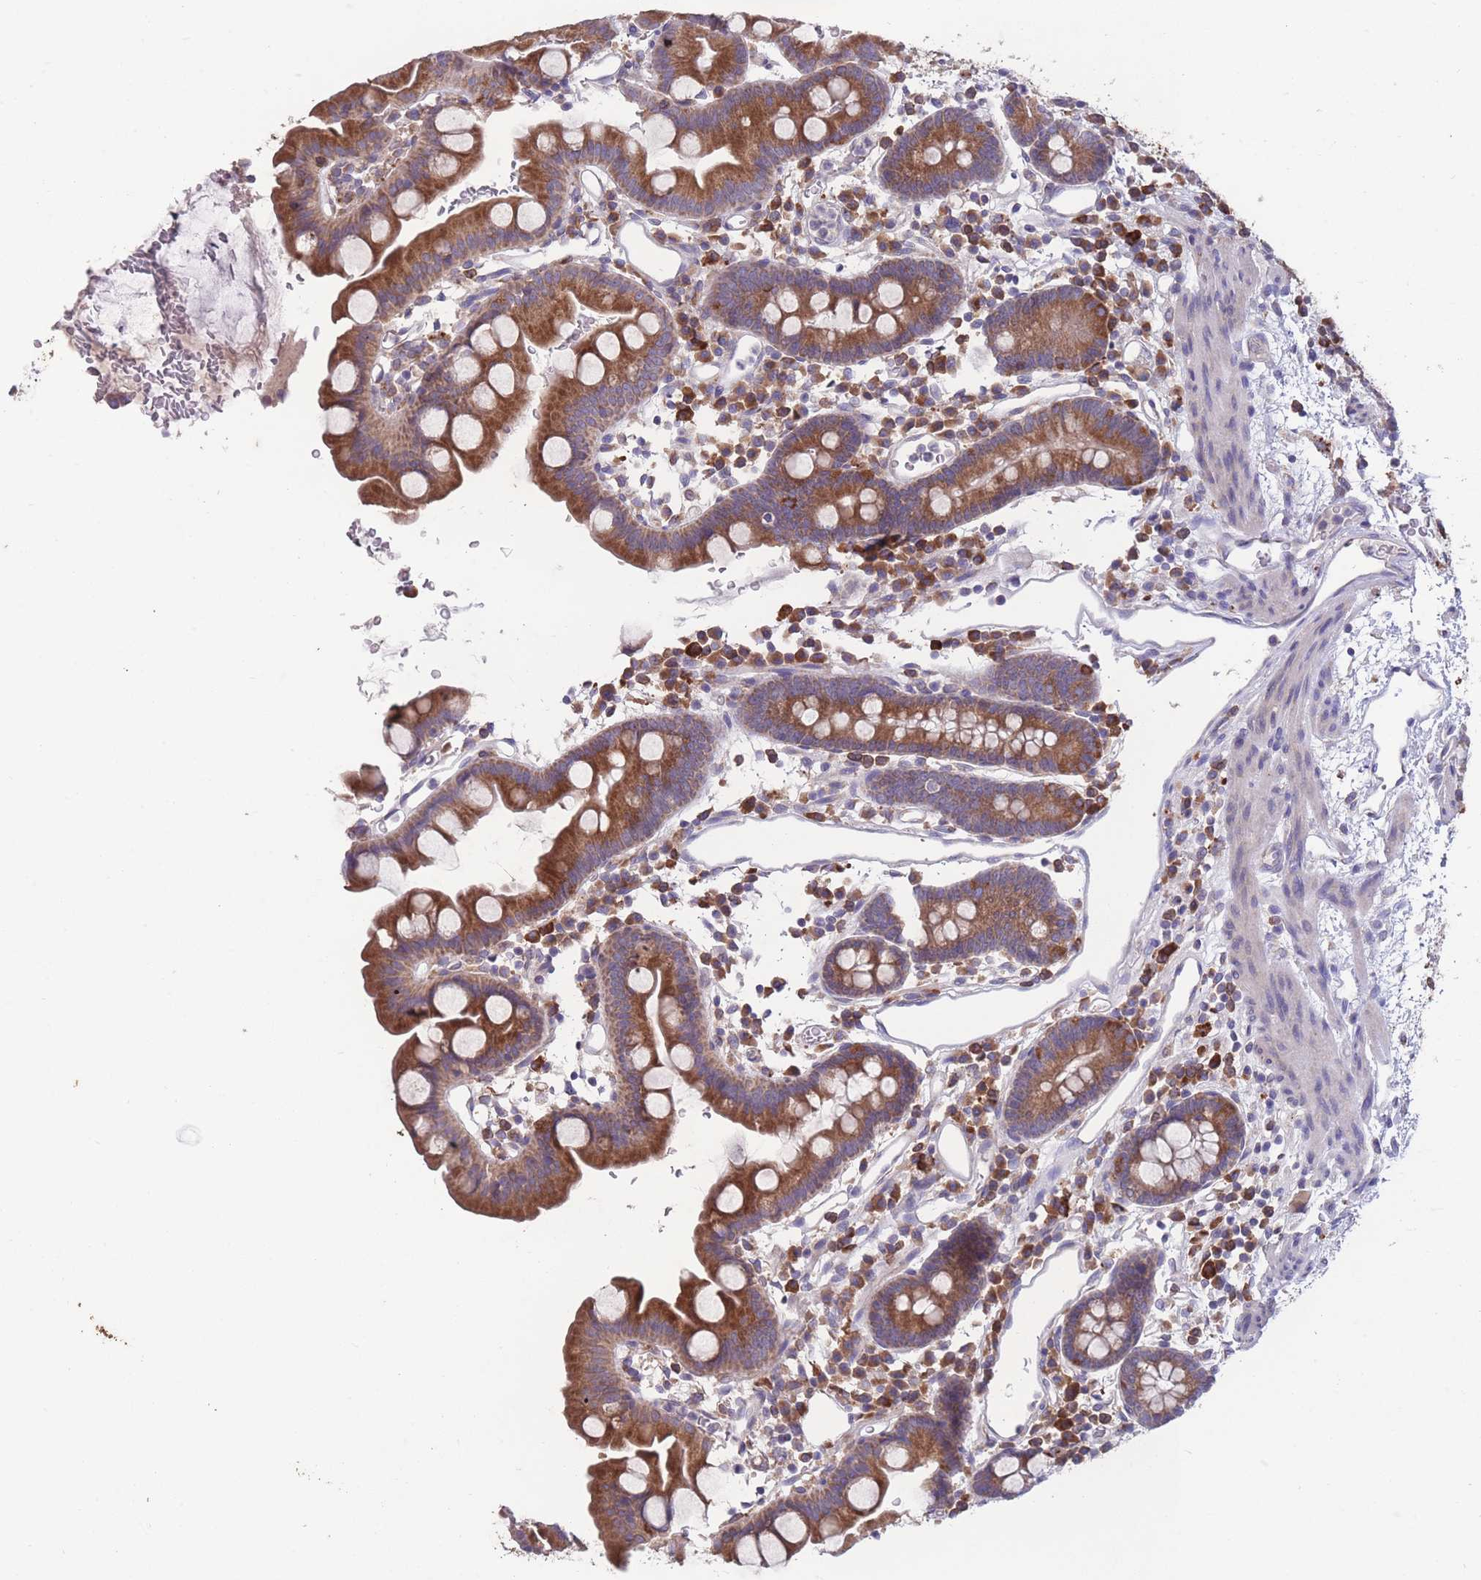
{"staining": {"intensity": "moderate", "quantity": ">75%", "location": "cytoplasmic/membranous"}, "tissue": "small intestine", "cell_type": "Glandular cells", "image_type": "normal", "snomed": [{"axis": "morphology", "description": "Normal tissue, NOS"}, {"axis": "topography", "description": "Stomach, upper"}, {"axis": "topography", "description": "Stomach, lower"}, {"axis": "topography", "description": "Small intestine"}], "caption": "Protein staining by immunohistochemistry exhibits moderate cytoplasmic/membranous positivity in about >75% of glandular cells in benign small intestine.", "gene": "STIM2", "patient": {"sex": "male", "age": 68}}